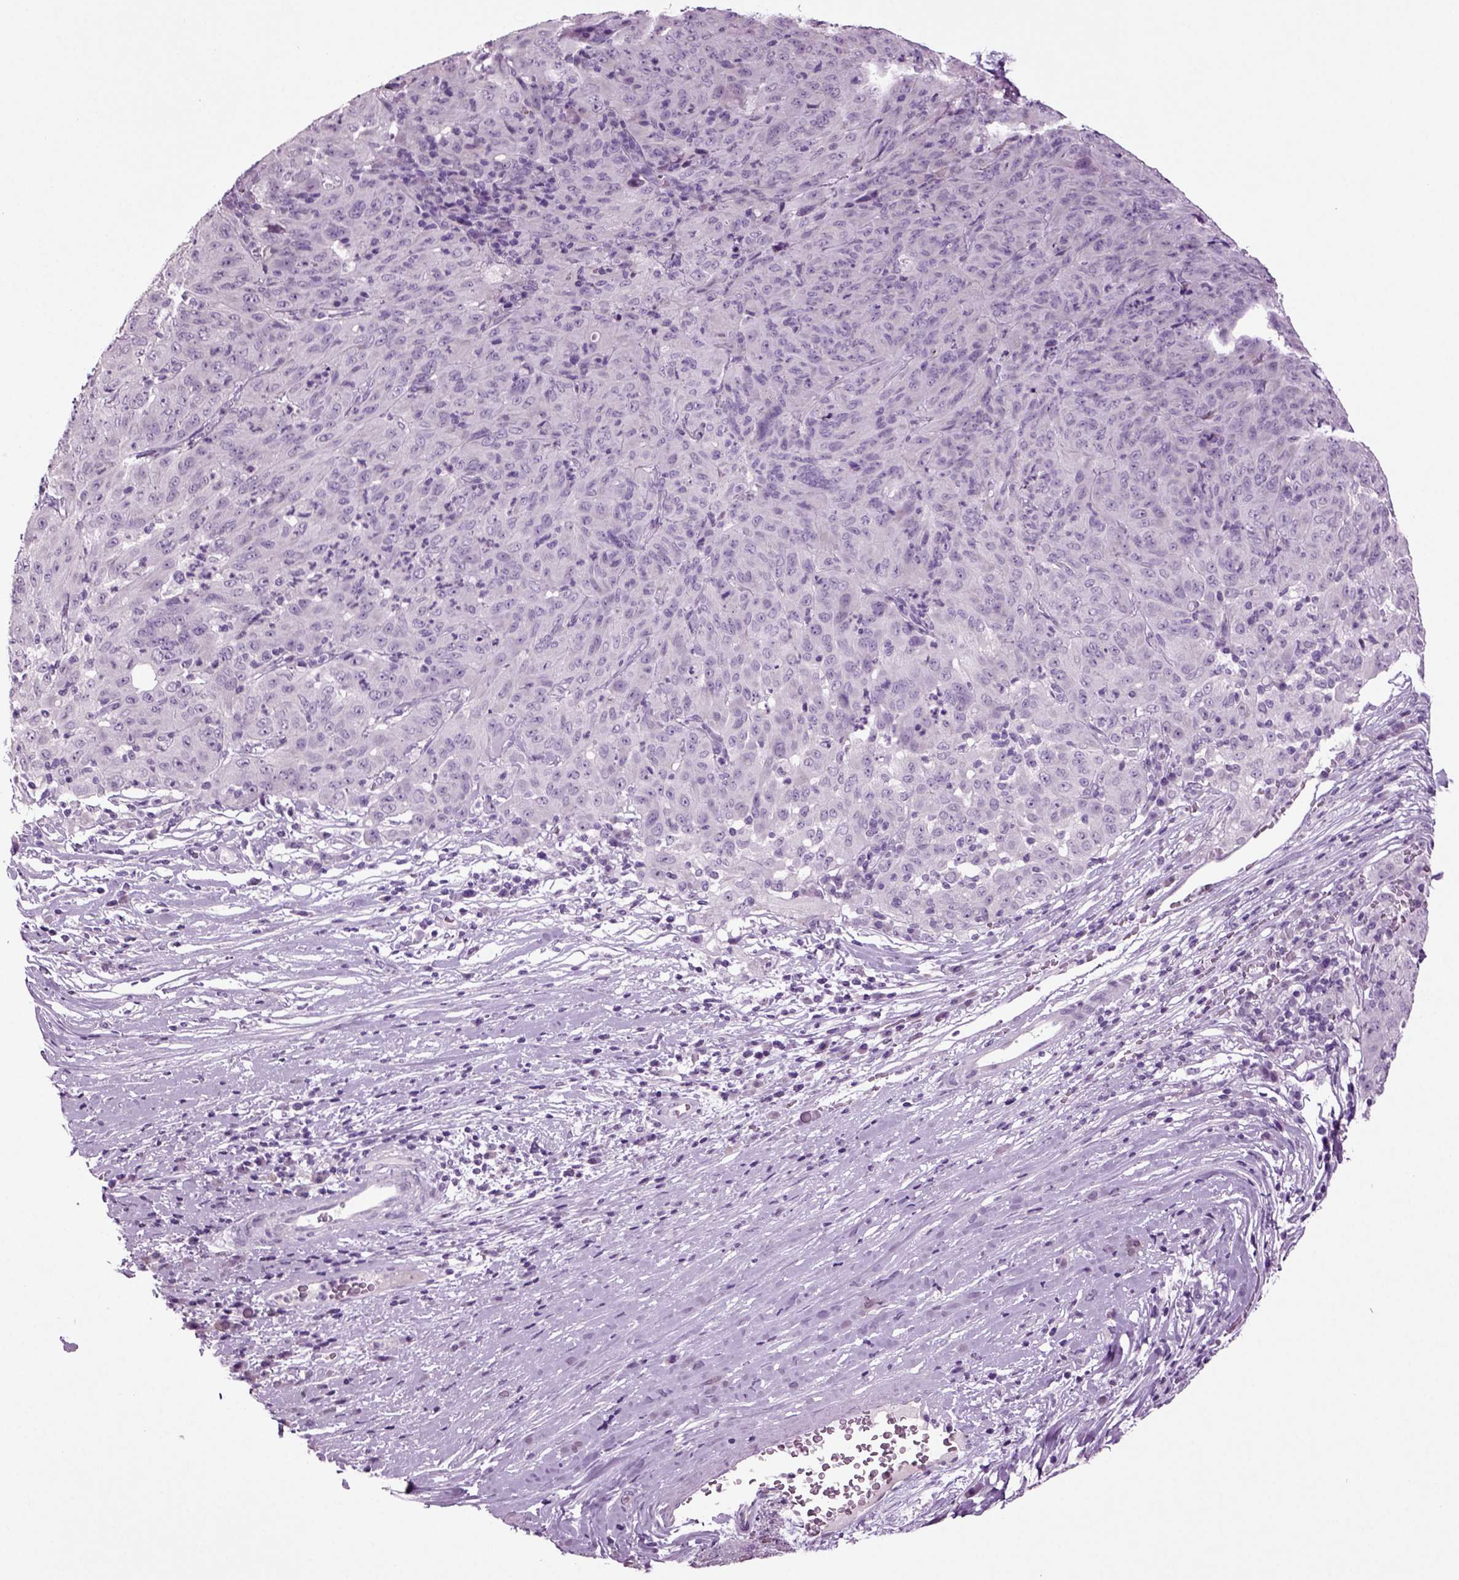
{"staining": {"intensity": "negative", "quantity": "none", "location": "none"}, "tissue": "pancreatic cancer", "cell_type": "Tumor cells", "image_type": "cancer", "snomed": [{"axis": "morphology", "description": "Adenocarcinoma, NOS"}, {"axis": "topography", "description": "Pancreas"}], "caption": "Immunohistochemical staining of human pancreatic adenocarcinoma exhibits no significant expression in tumor cells.", "gene": "SLC17A6", "patient": {"sex": "male", "age": 63}}